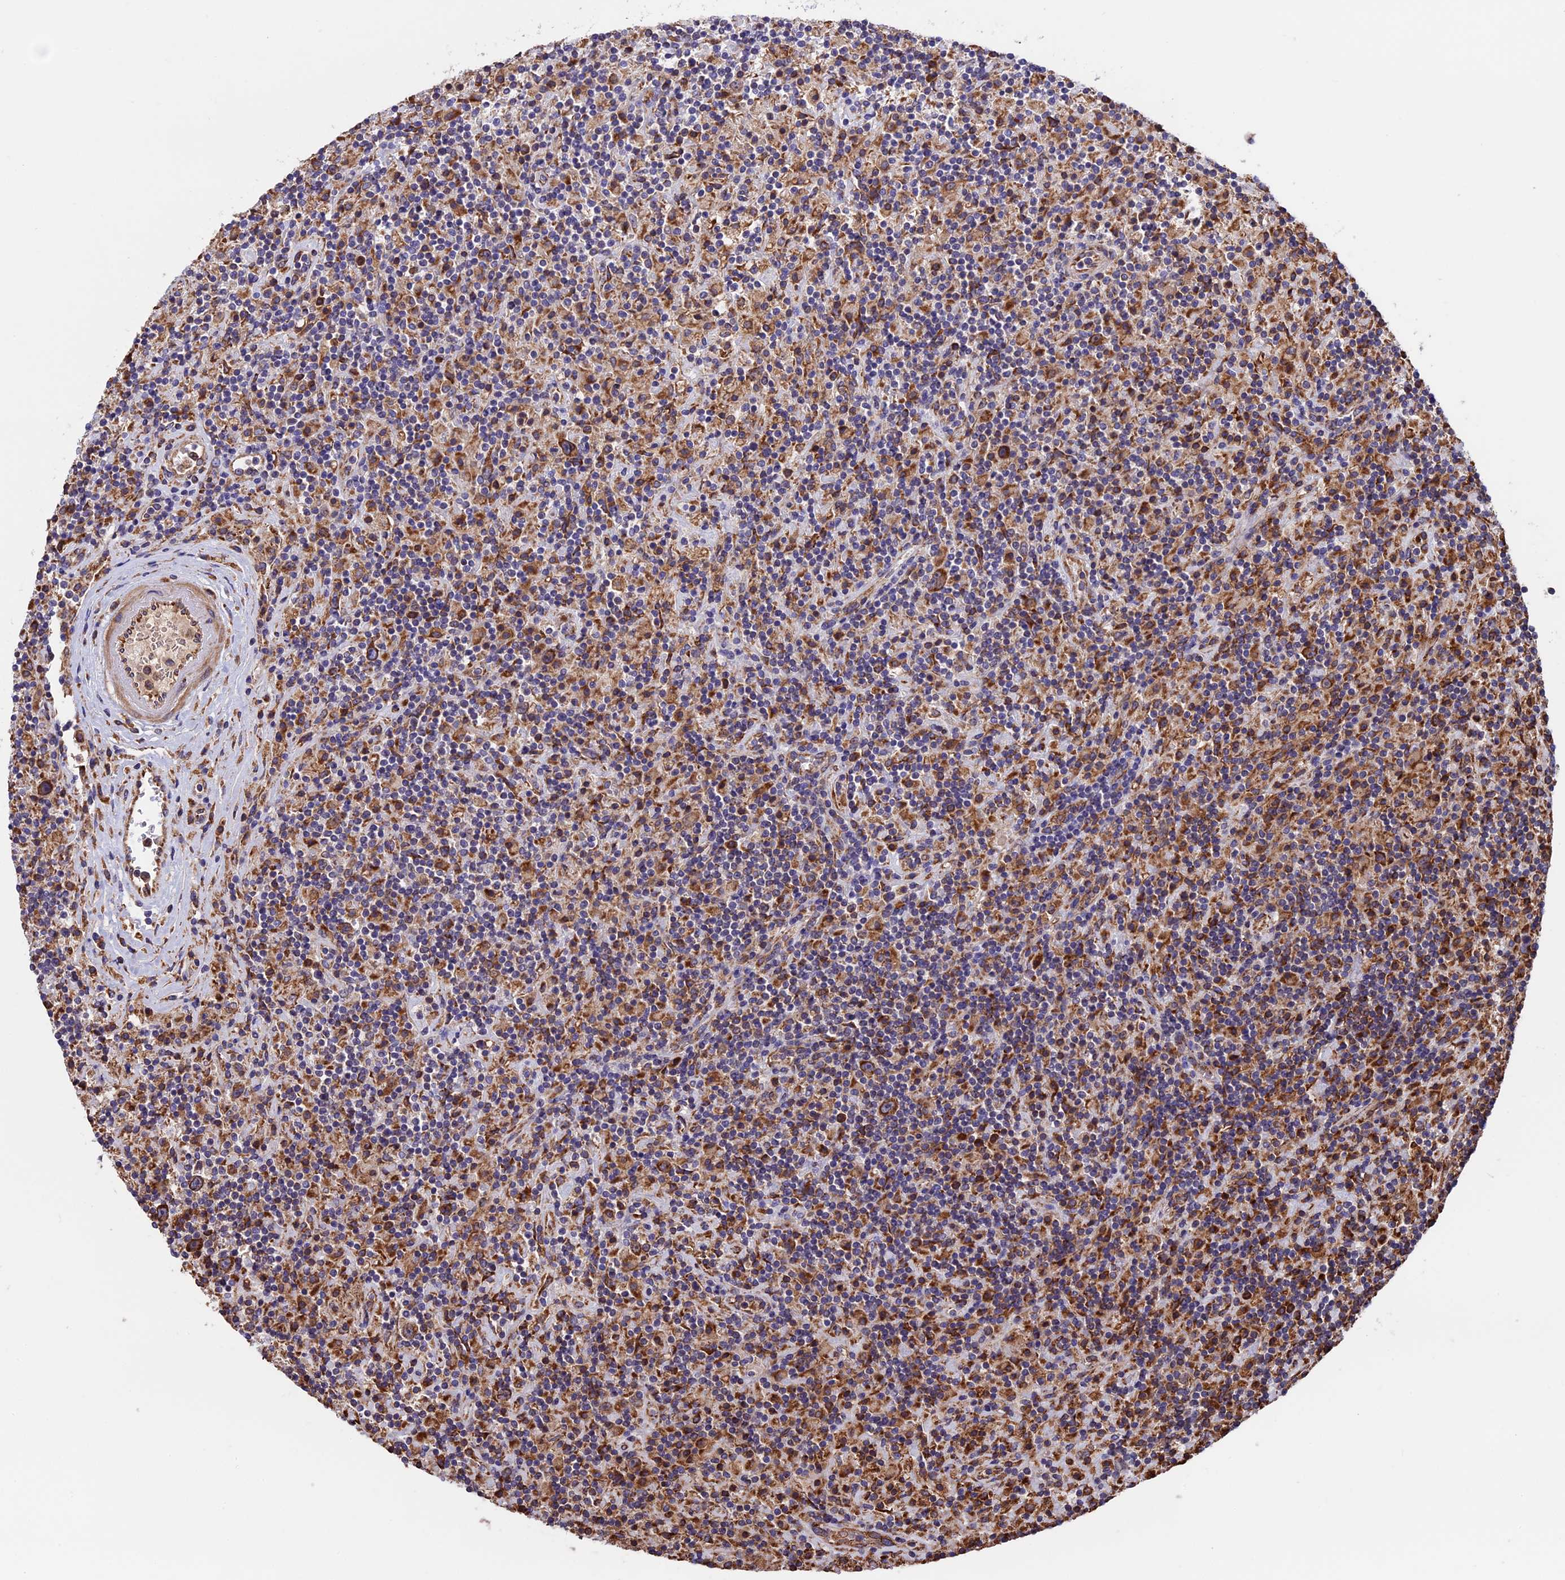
{"staining": {"intensity": "strong", "quantity": ">75%", "location": "cytoplasmic/membranous"}, "tissue": "lymphoma", "cell_type": "Tumor cells", "image_type": "cancer", "snomed": [{"axis": "morphology", "description": "Hodgkin's disease, NOS"}, {"axis": "topography", "description": "Lymph node"}], "caption": "Protein staining shows strong cytoplasmic/membranous staining in approximately >75% of tumor cells in lymphoma.", "gene": "BTBD3", "patient": {"sex": "male", "age": 70}}